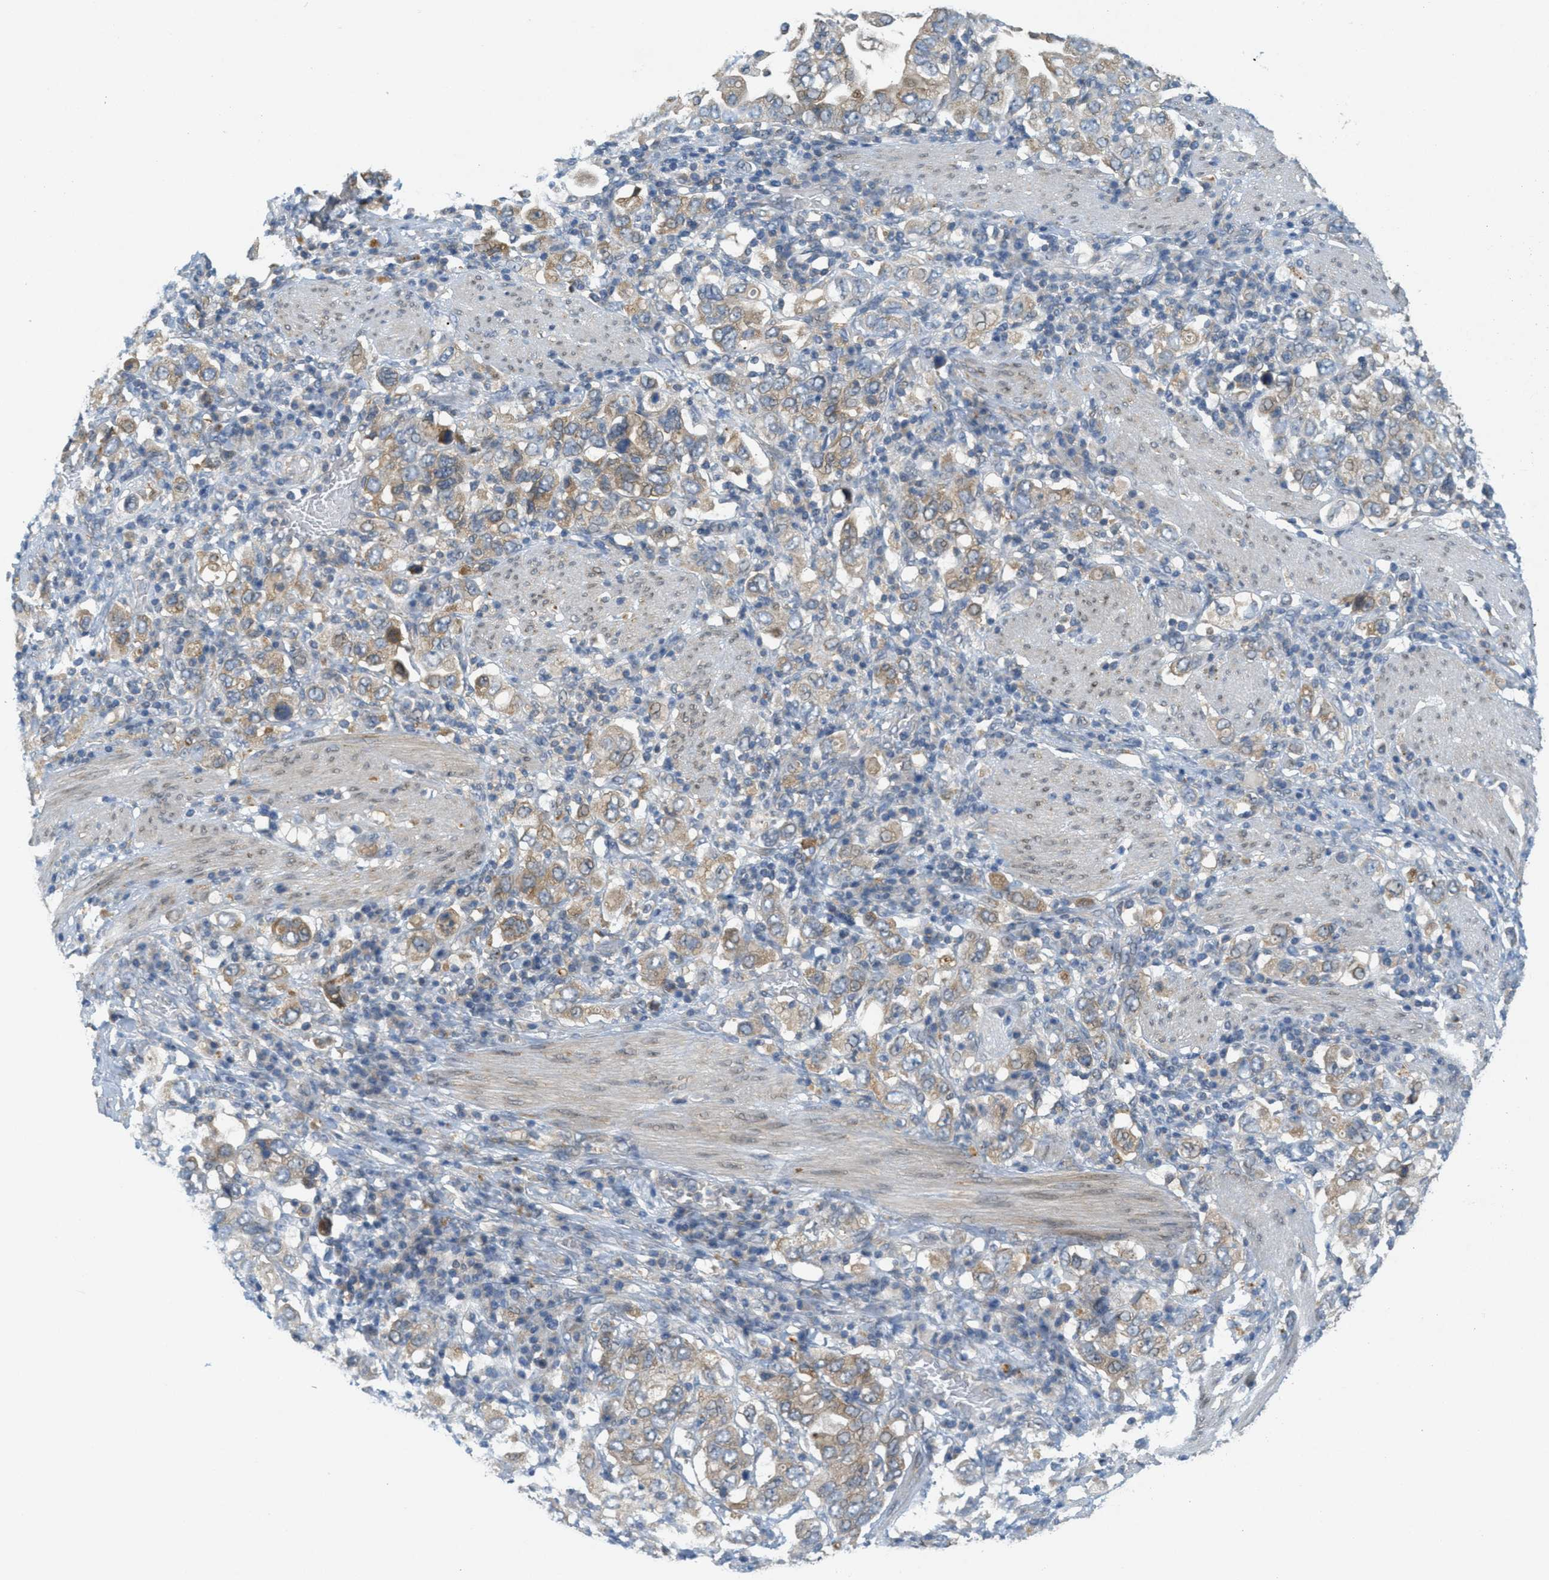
{"staining": {"intensity": "weak", "quantity": "25%-75%", "location": "cytoplasmic/membranous"}, "tissue": "stomach cancer", "cell_type": "Tumor cells", "image_type": "cancer", "snomed": [{"axis": "morphology", "description": "Adenocarcinoma, NOS"}, {"axis": "topography", "description": "Stomach, upper"}], "caption": "High-power microscopy captured an immunohistochemistry (IHC) micrograph of stomach cancer, revealing weak cytoplasmic/membranous expression in approximately 25%-75% of tumor cells.", "gene": "SIGMAR1", "patient": {"sex": "male", "age": 62}}